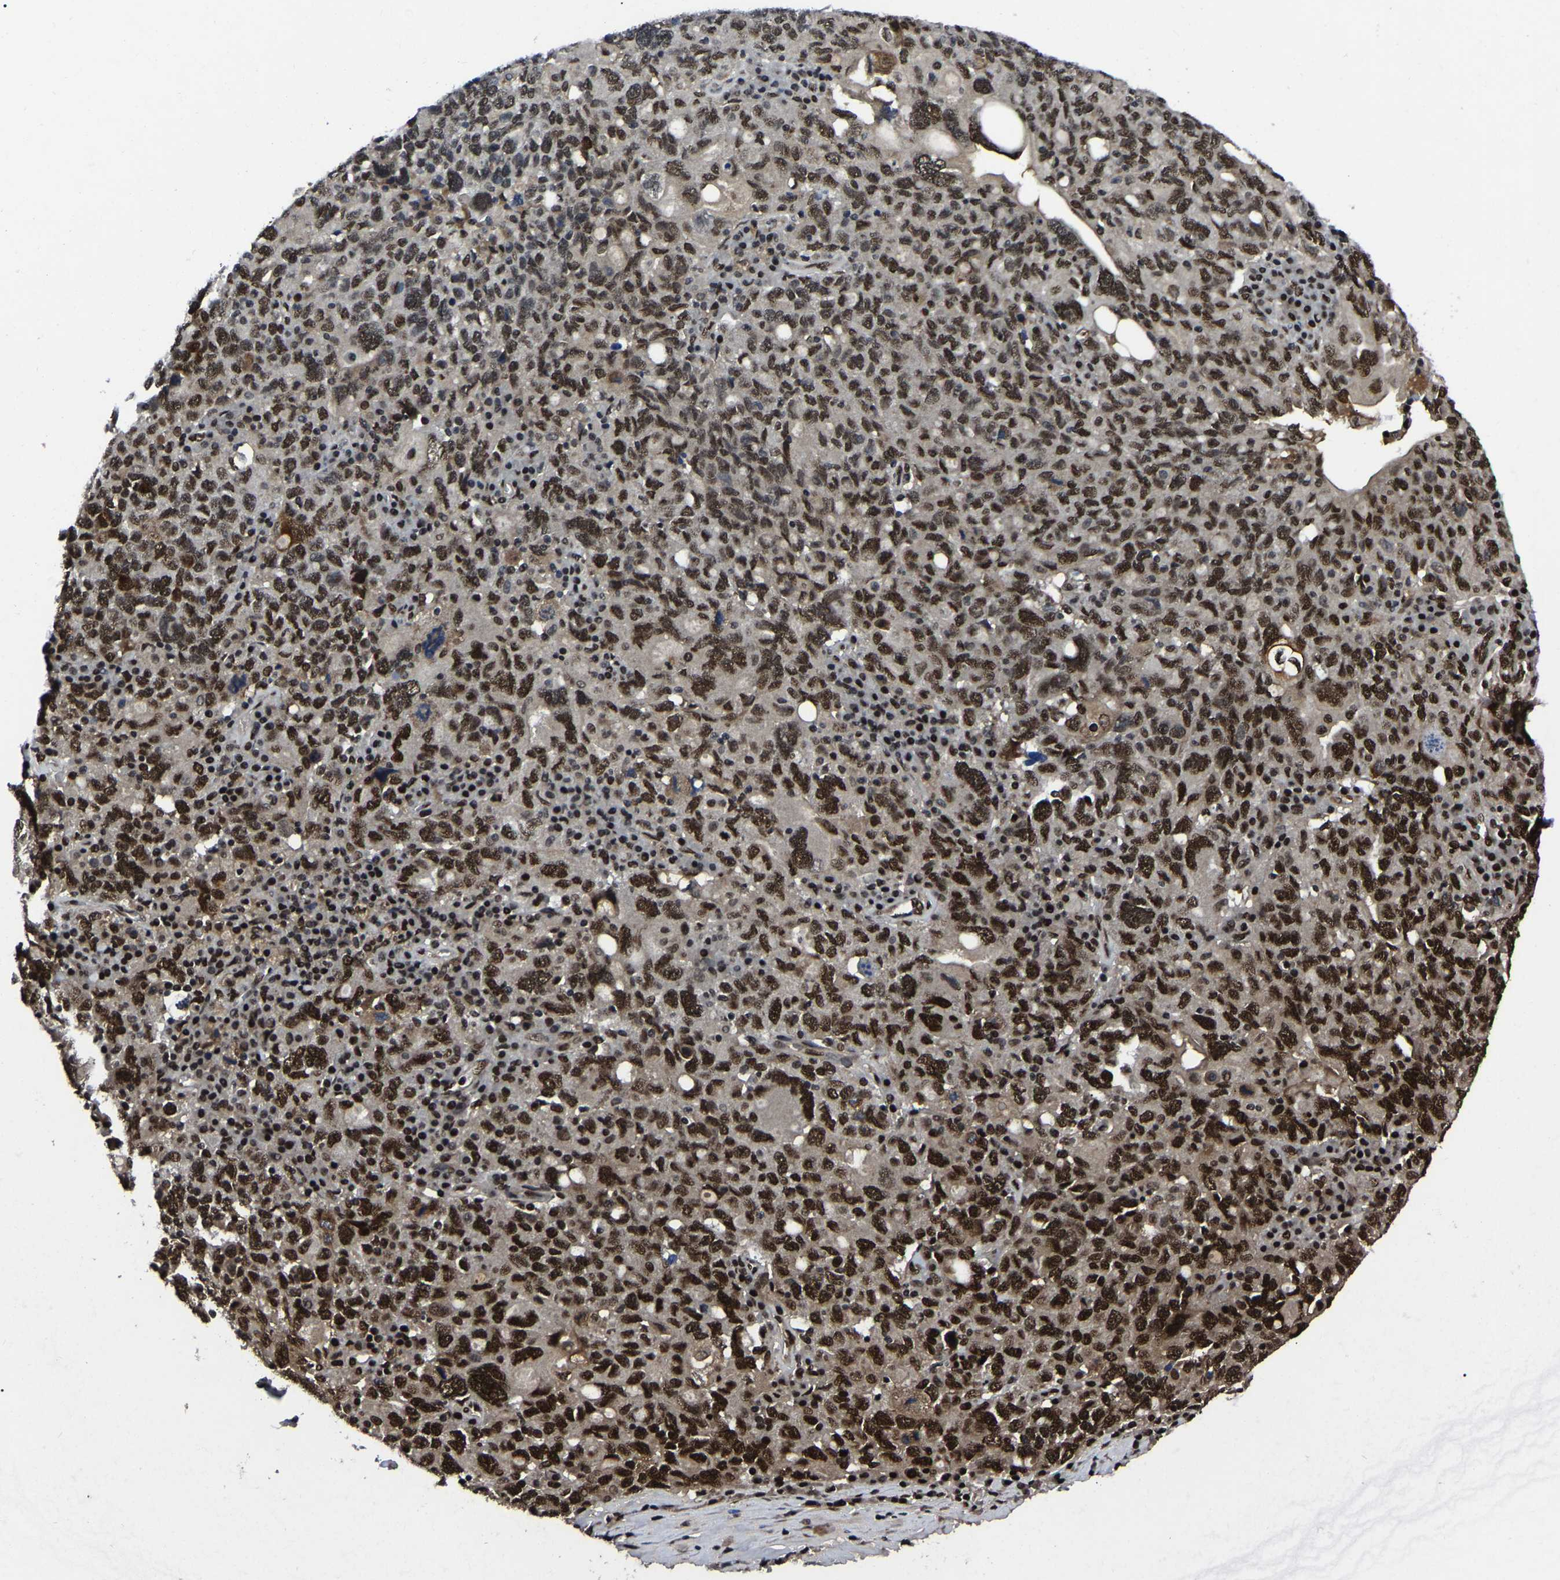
{"staining": {"intensity": "strong", "quantity": ">75%", "location": "nuclear"}, "tissue": "ovarian cancer", "cell_type": "Tumor cells", "image_type": "cancer", "snomed": [{"axis": "morphology", "description": "Carcinoma, endometroid"}, {"axis": "topography", "description": "Ovary"}], "caption": "Immunohistochemical staining of ovarian endometroid carcinoma demonstrates strong nuclear protein expression in approximately >75% of tumor cells. Nuclei are stained in blue.", "gene": "TRIM35", "patient": {"sex": "female", "age": 62}}